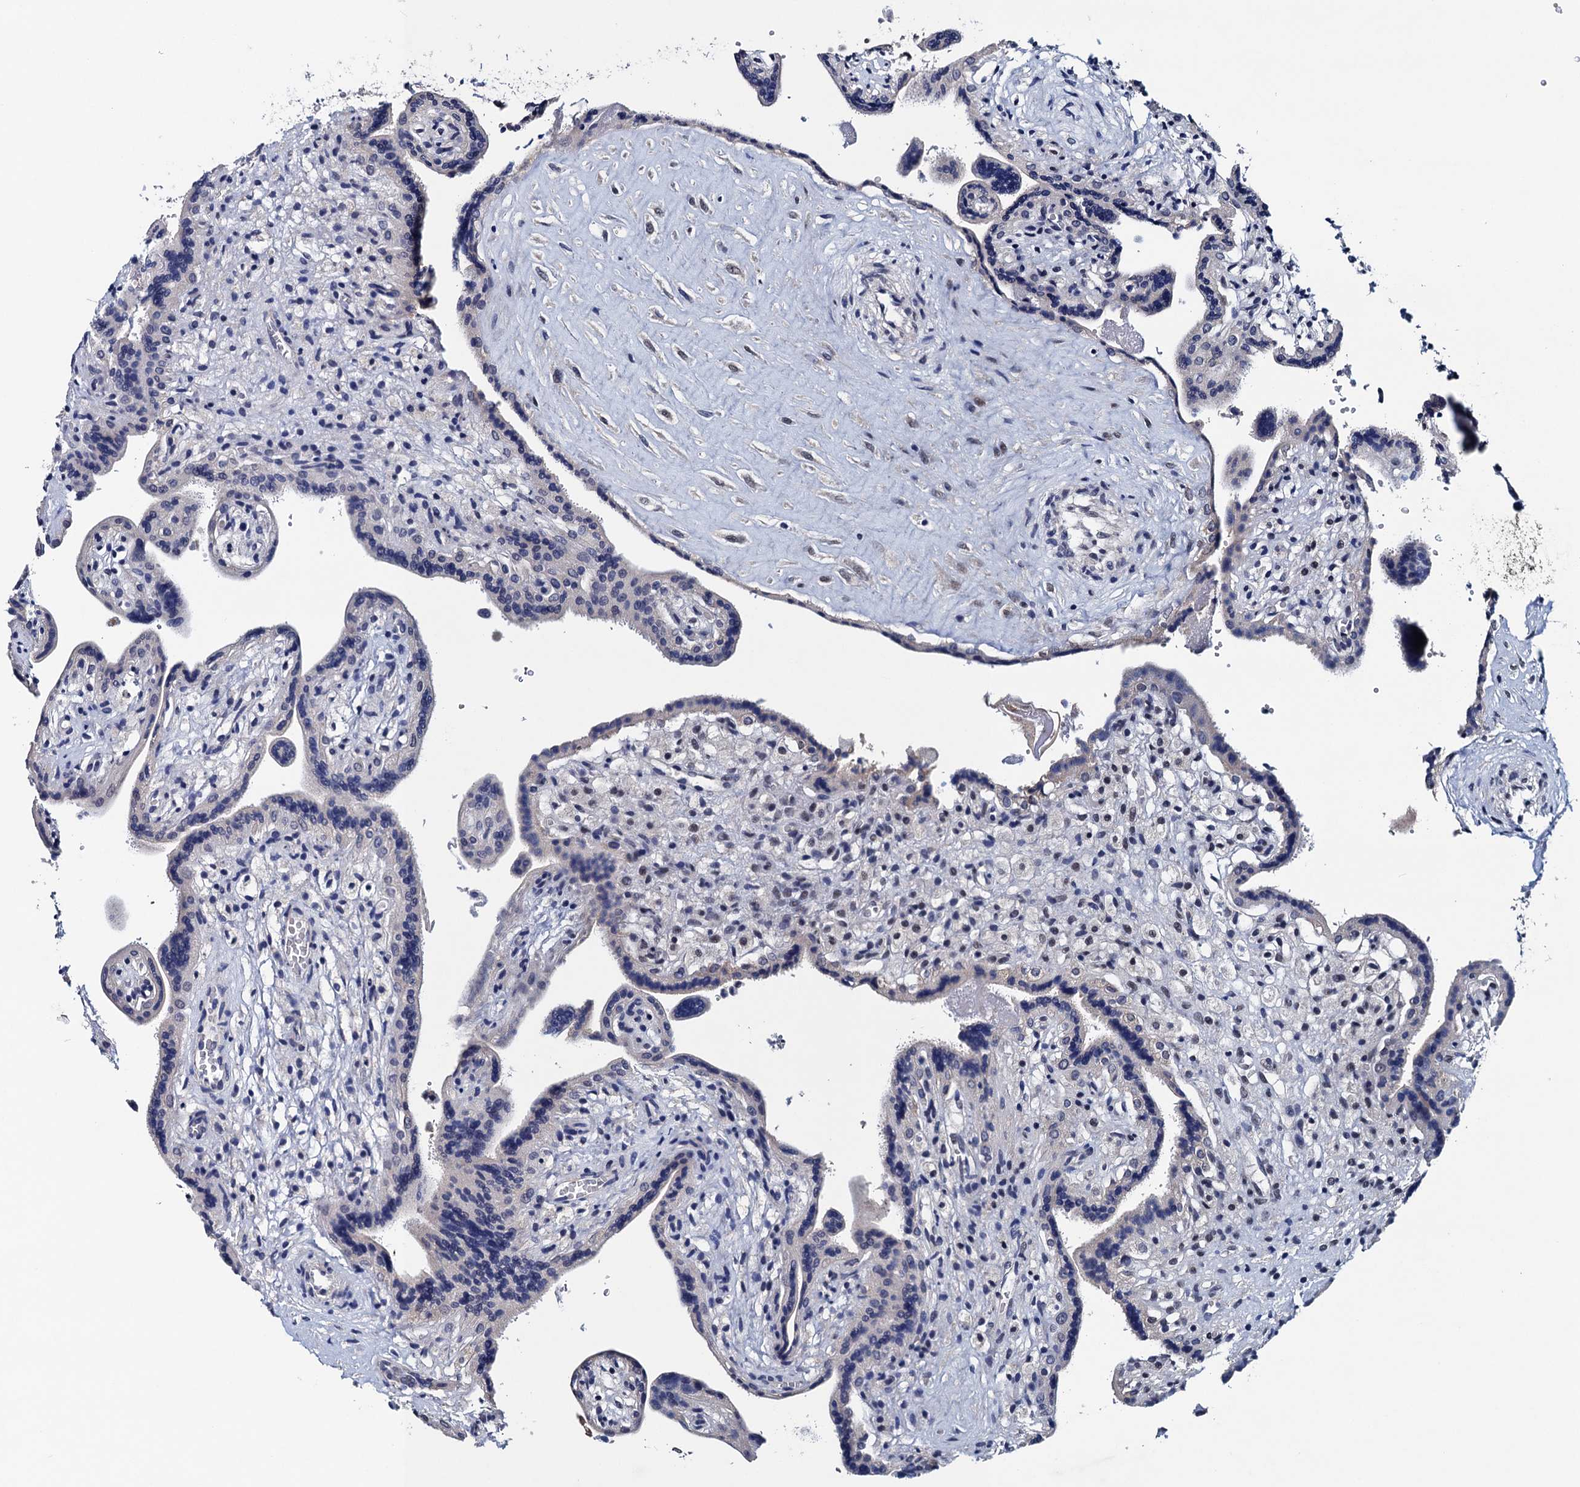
{"staining": {"intensity": "moderate", "quantity": "<25%", "location": "nuclear"}, "tissue": "placenta", "cell_type": "Trophoblastic cells", "image_type": "normal", "snomed": [{"axis": "morphology", "description": "Normal tissue, NOS"}, {"axis": "topography", "description": "Placenta"}], "caption": "Moderate nuclear positivity is identified in about <25% of trophoblastic cells in normal placenta.", "gene": "FNBP4", "patient": {"sex": "female", "age": 37}}